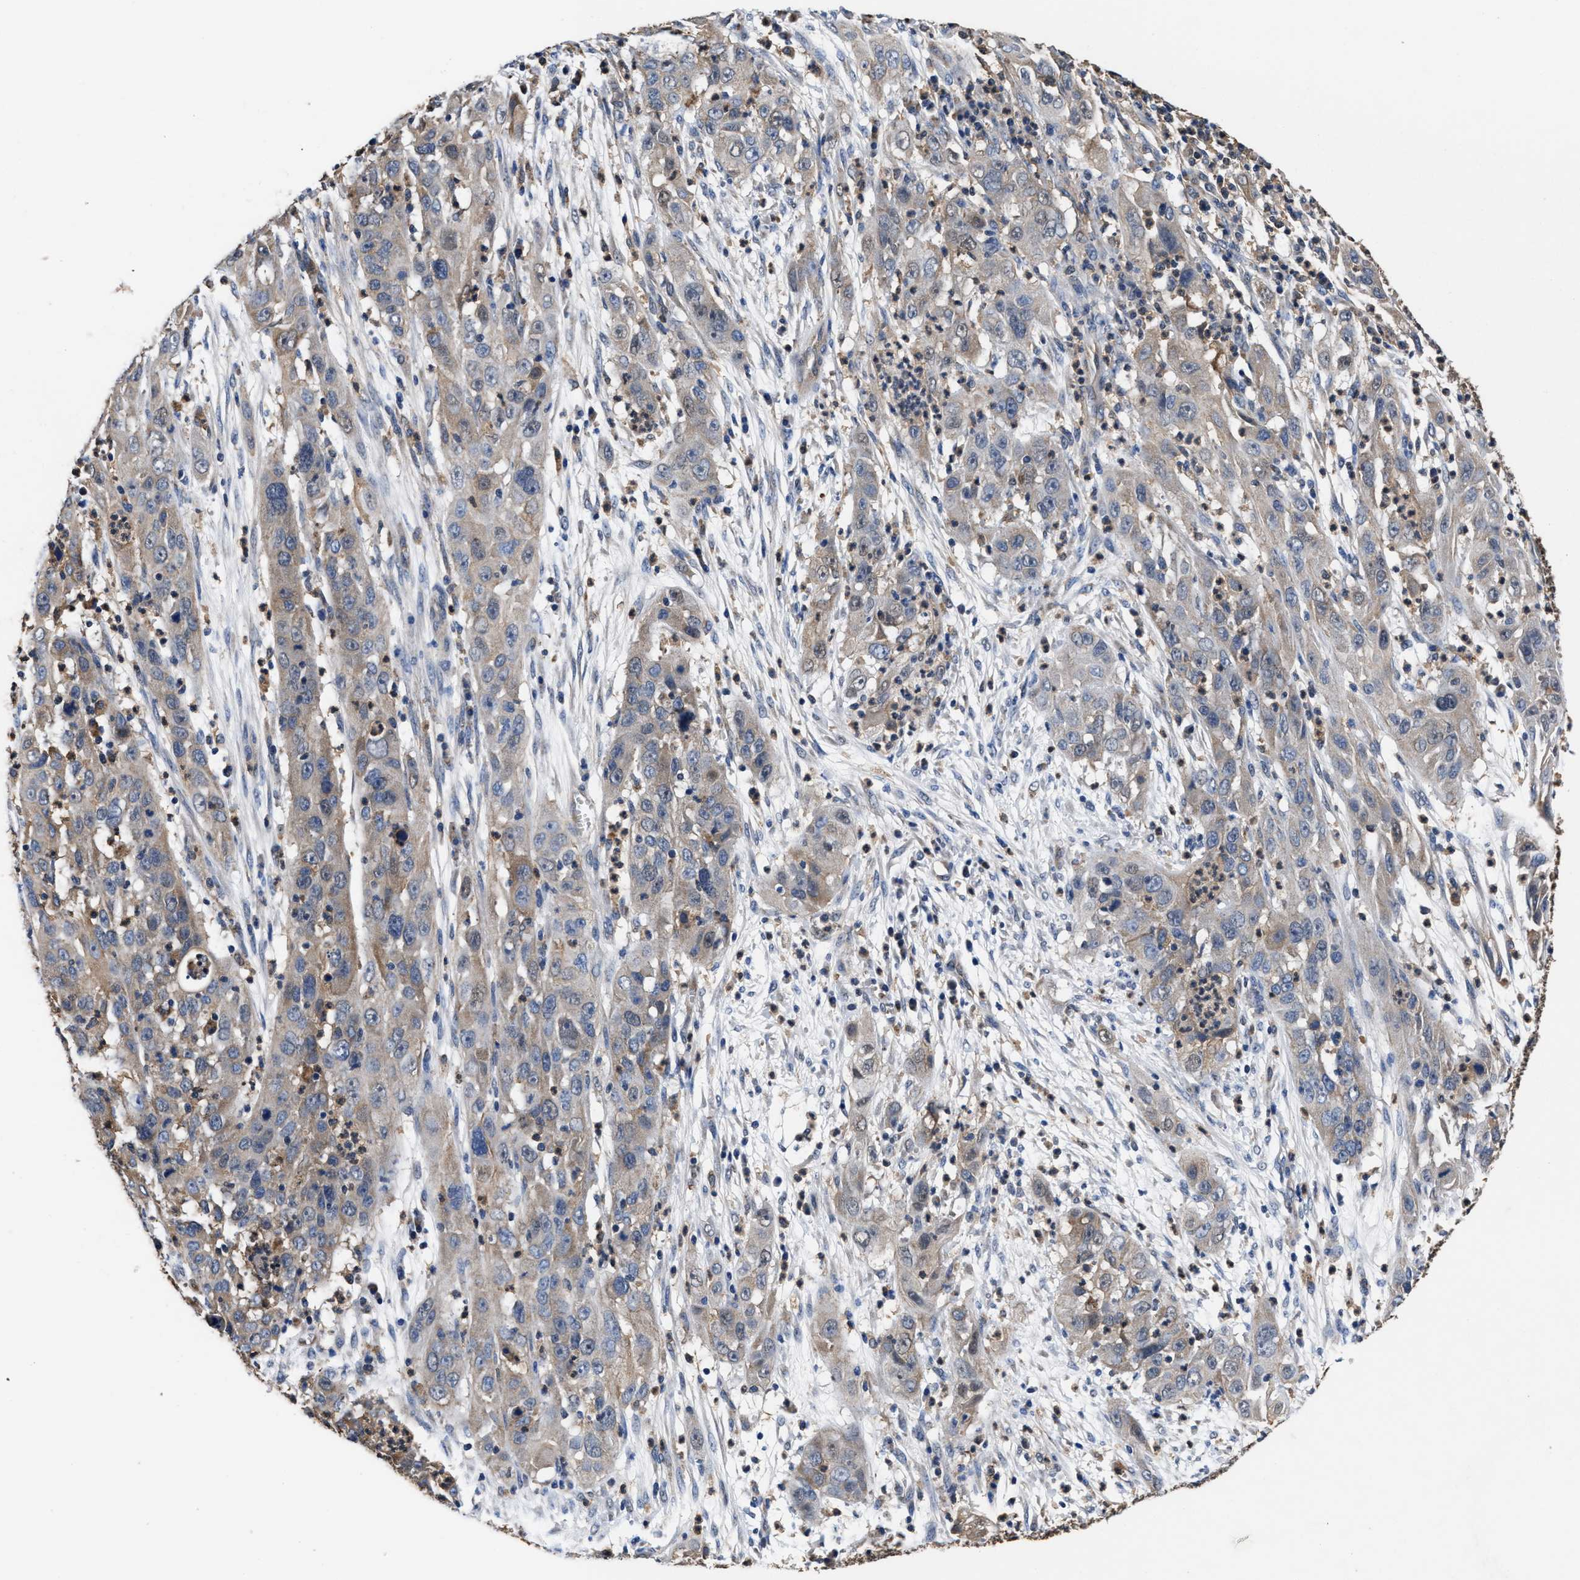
{"staining": {"intensity": "weak", "quantity": "<25%", "location": "cytoplasmic/membranous"}, "tissue": "cervical cancer", "cell_type": "Tumor cells", "image_type": "cancer", "snomed": [{"axis": "morphology", "description": "Squamous cell carcinoma, NOS"}, {"axis": "topography", "description": "Cervix"}], "caption": "Tumor cells are negative for brown protein staining in cervical squamous cell carcinoma.", "gene": "ACLY", "patient": {"sex": "female", "age": 32}}